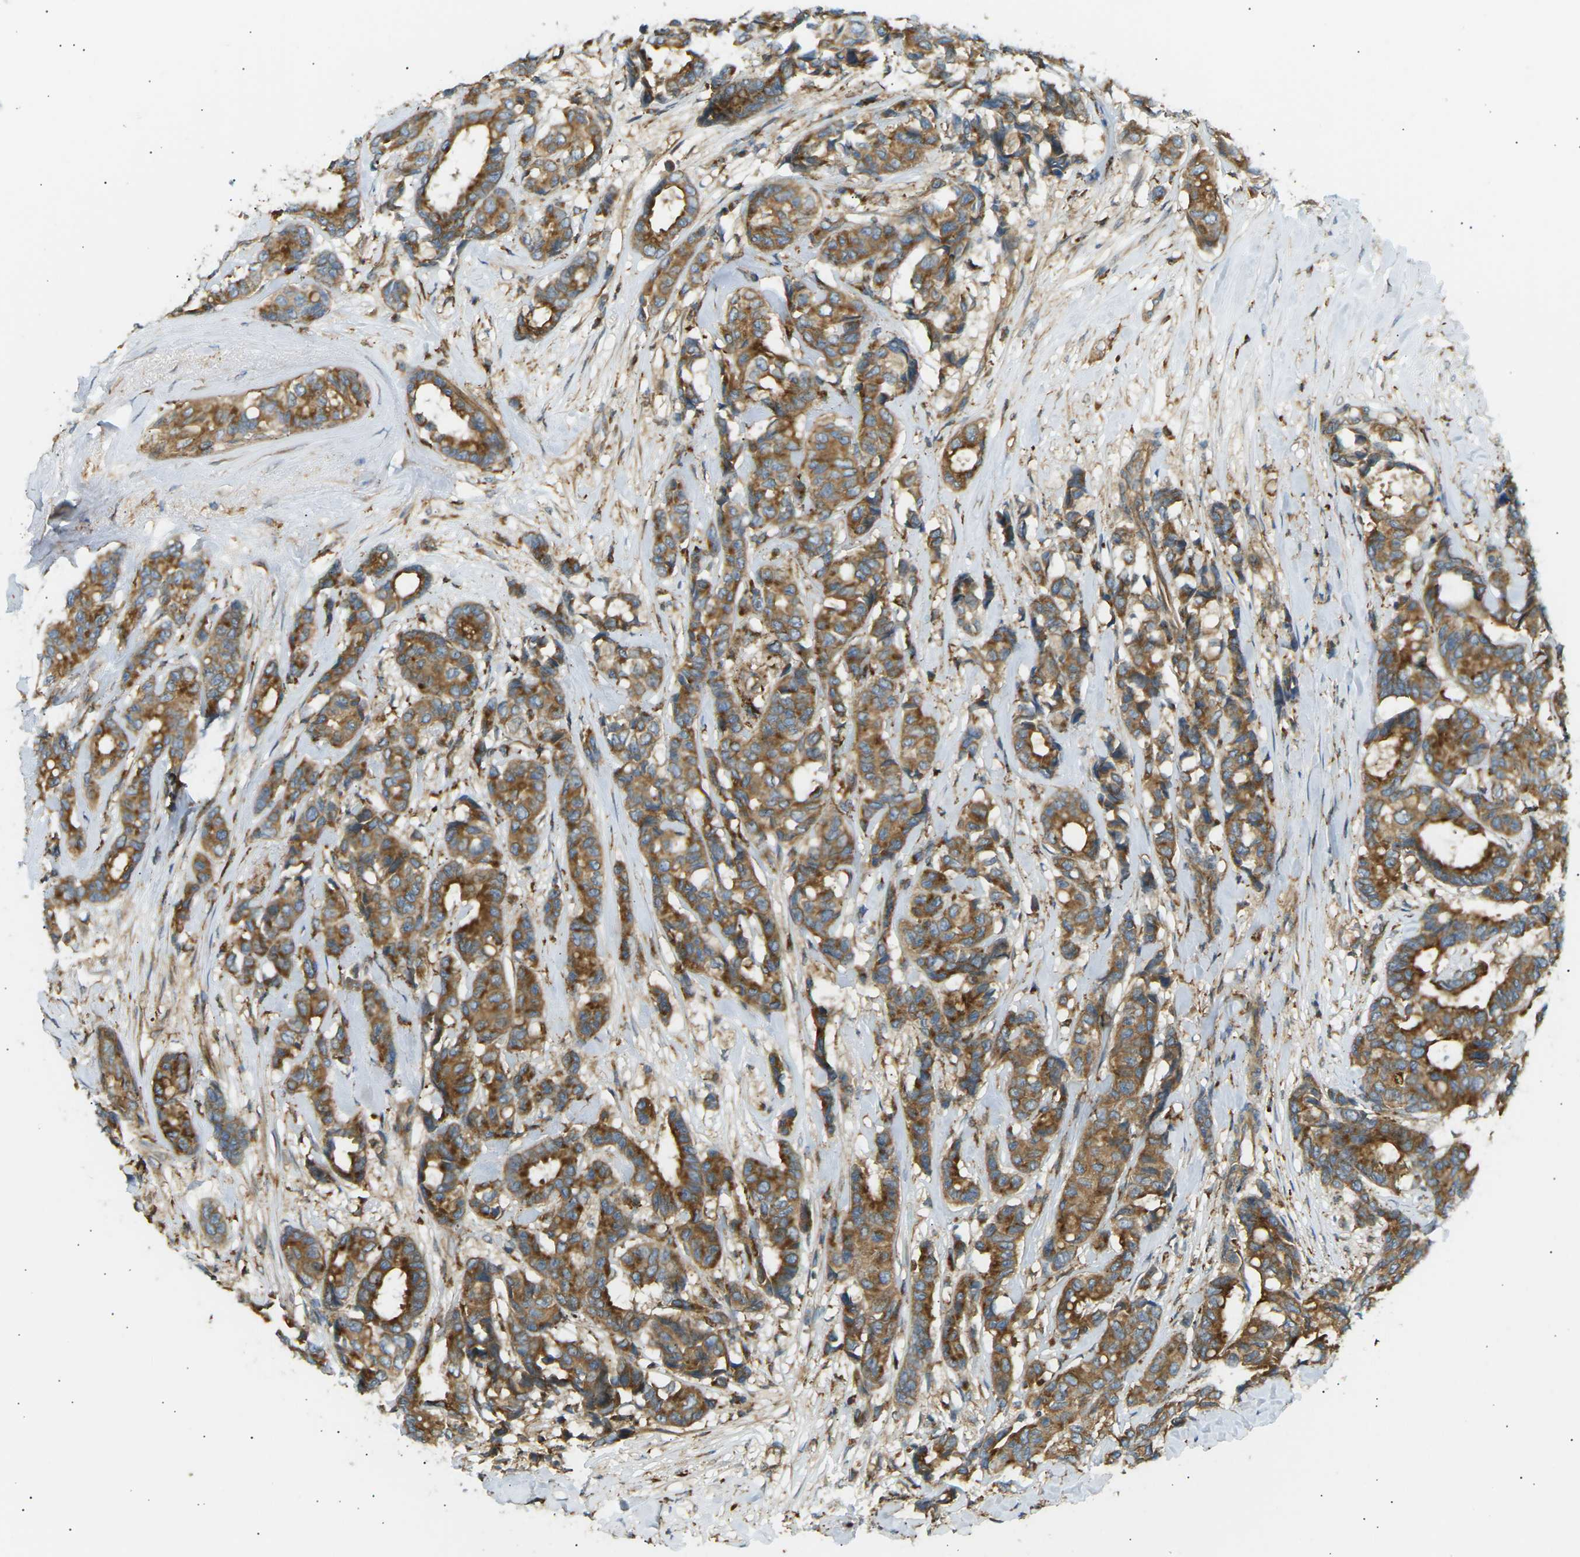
{"staining": {"intensity": "moderate", "quantity": ">75%", "location": "cytoplasmic/membranous"}, "tissue": "breast cancer", "cell_type": "Tumor cells", "image_type": "cancer", "snomed": [{"axis": "morphology", "description": "Duct carcinoma"}, {"axis": "topography", "description": "Breast"}], "caption": "This is an image of immunohistochemistry (IHC) staining of infiltrating ductal carcinoma (breast), which shows moderate positivity in the cytoplasmic/membranous of tumor cells.", "gene": "CDK17", "patient": {"sex": "female", "age": 87}}